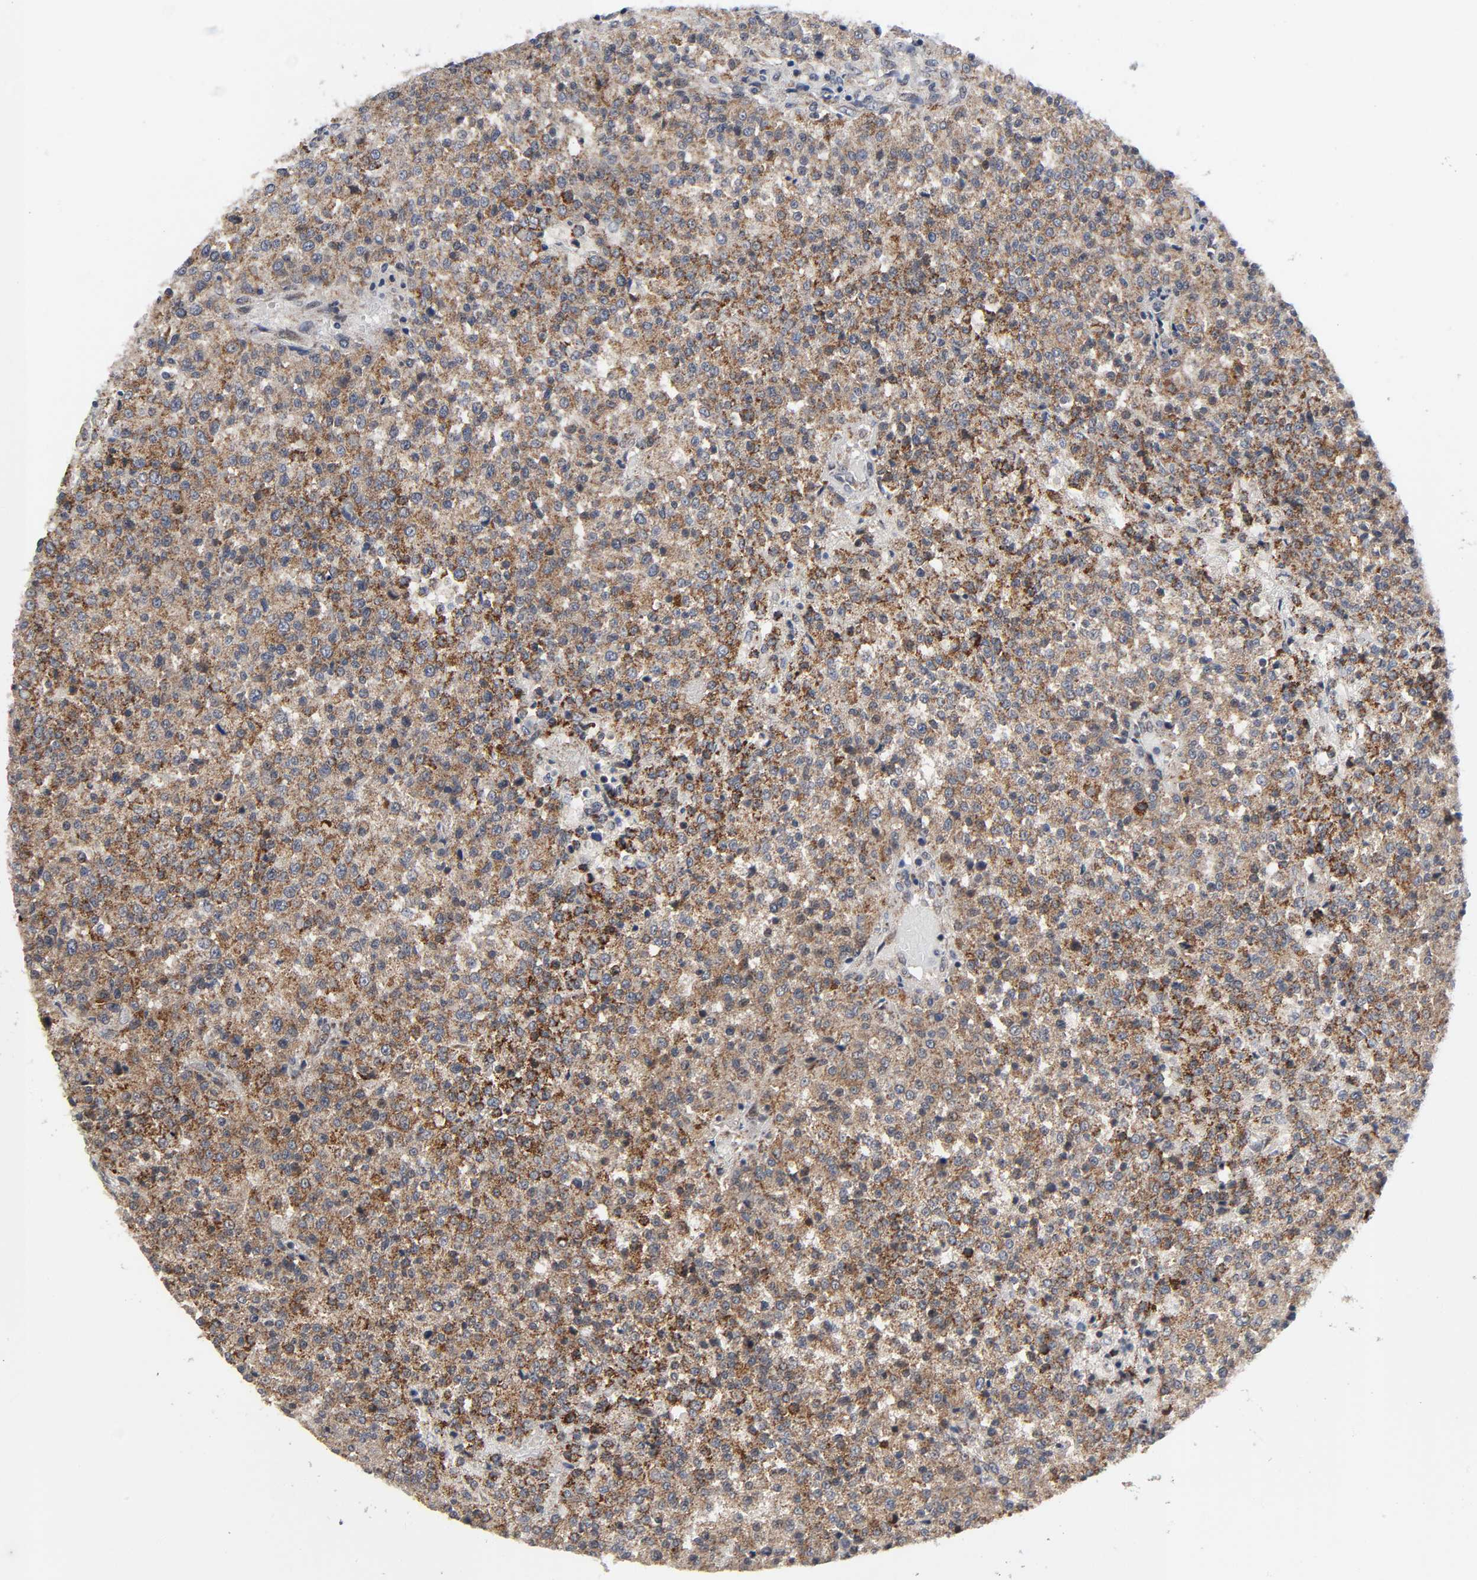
{"staining": {"intensity": "moderate", "quantity": ">75%", "location": "cytoplasmic/membranous"}, "tissue": "testis cancer", "cell_type": "Tumor cells", "image_type": "cancer", "snomed": [{"axis": "morphology", "description": "Seminoma, NOS"}, {"axis": "topography", "description": "Testis"}], "caption": "Protein analysis of testis cancer (seminoma) tissue displays moderate cytoplasmic/membranous staining in approximately >75% of tumor cells.", "gene": "SLC30A9", "patient": {"sex": "male", "age": 59}}